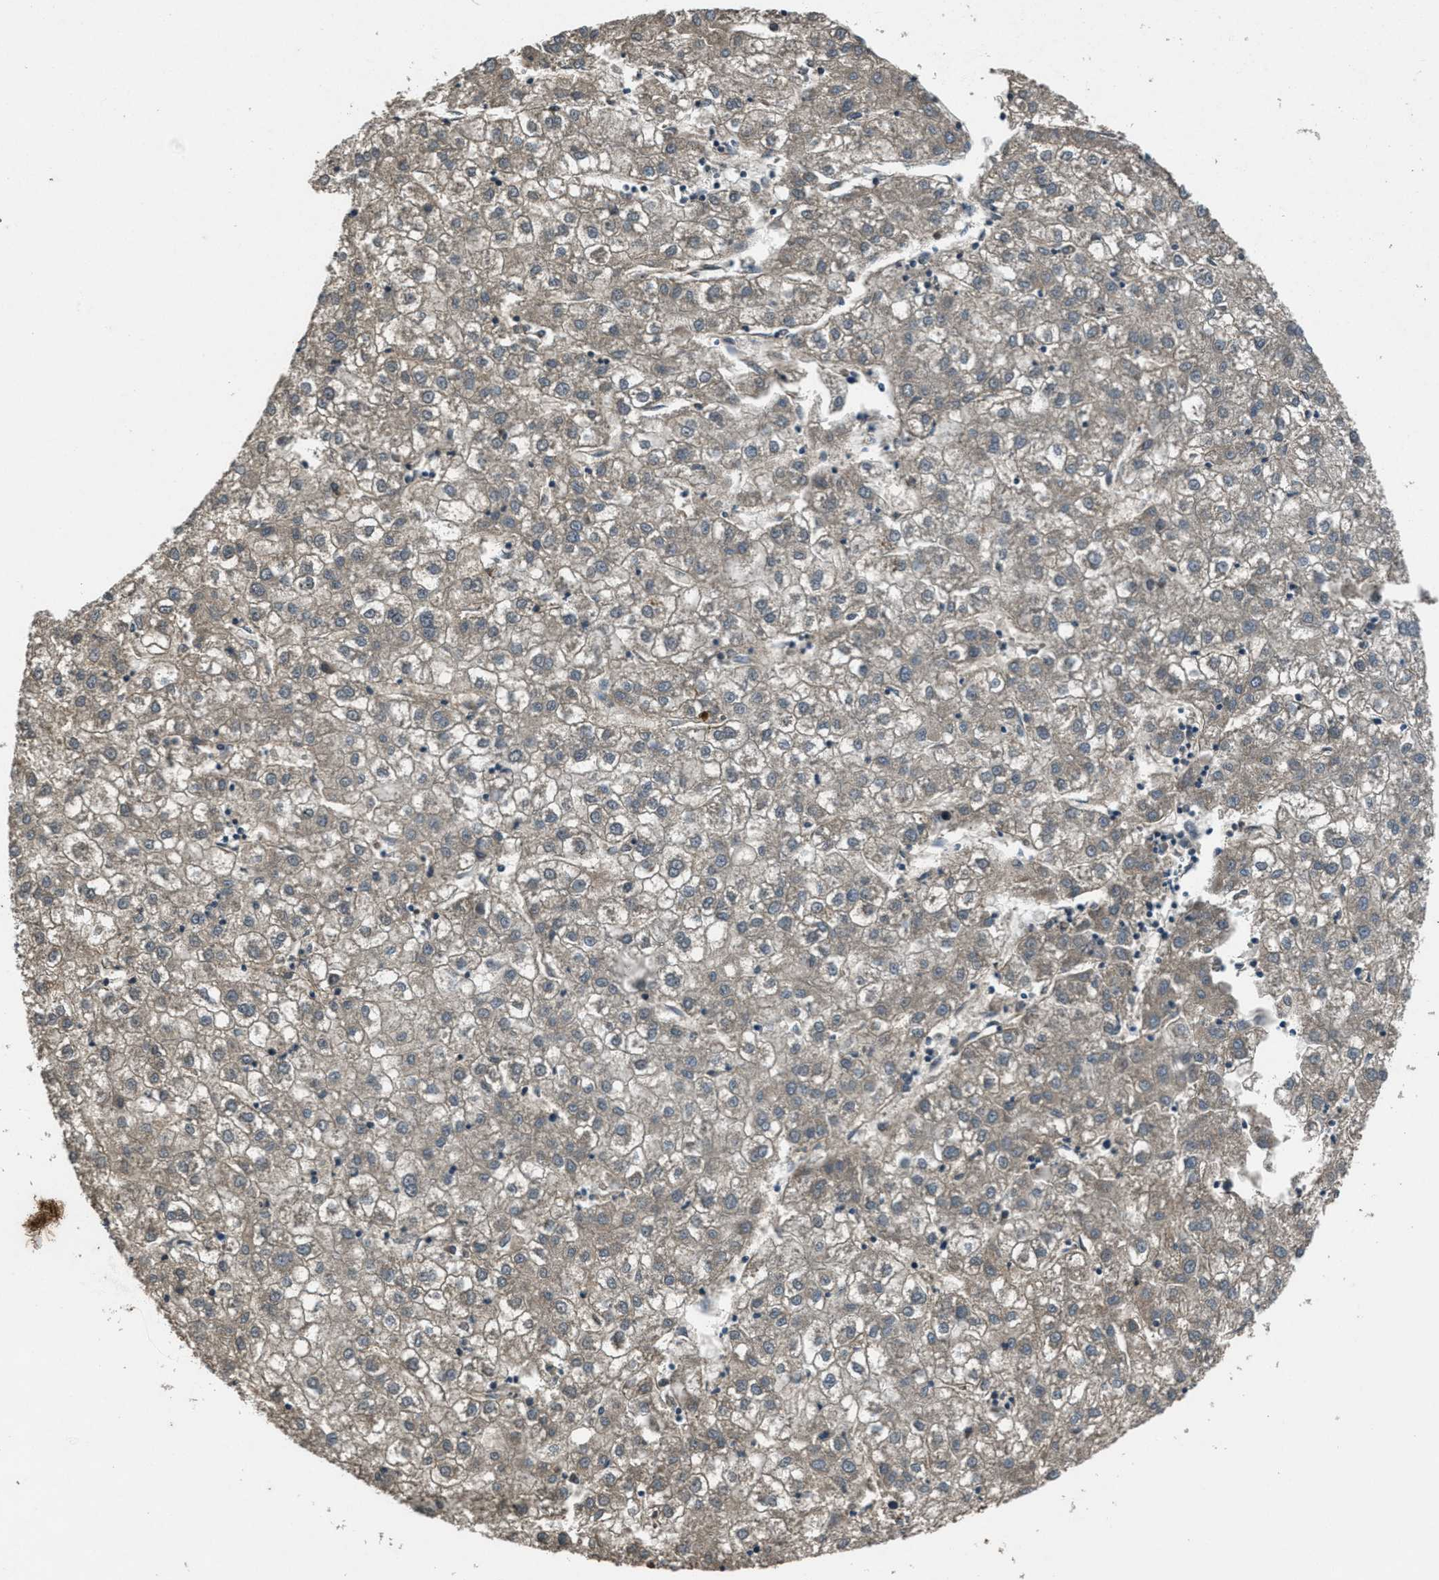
{"staining": {"intensity": "weak", "quantity": "<25%", "location": "cytoplasmic/membranous"}, "tissue": "liver cancer", "cell_type": "Tumor cells", "image_type": "cancer", "snomed": [{"axis": "morphology", "description": "Carcinoma, Hepatocellular, NOS"}, {"axis": "topography", "description": "Liver"}], "caption": "Tumor cells are negative for brown protein staining in liver cancer.", "gene": "DUSP6", "patient": {"sex": "male", "age": 72}}